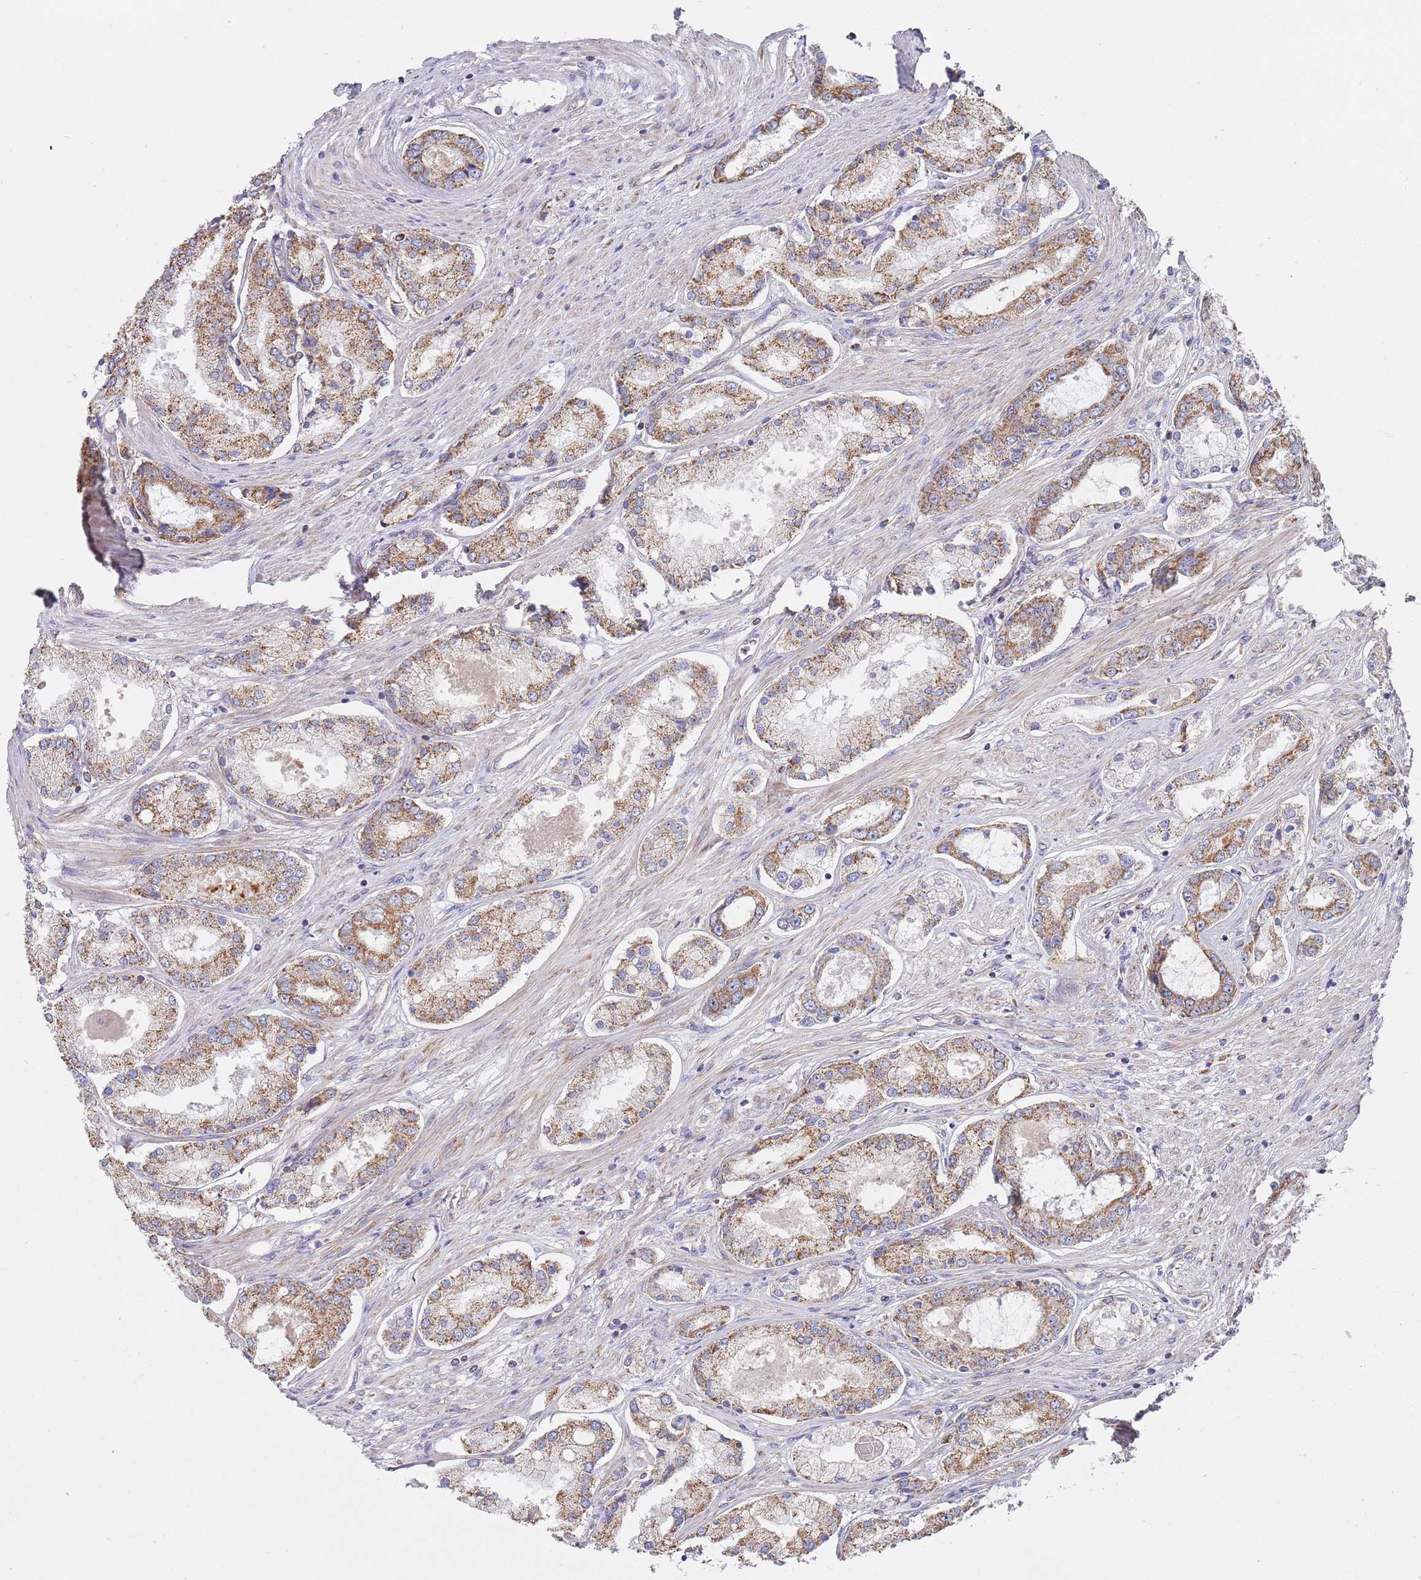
{"staining": {"intensity": "moderate", "quantity": ">75%", "location": "cytoplasmic/membranous"}, "tissue": "prostate cancer", "cell_type": "Tumor cells", "image_type": "cancer", "snomed": [{"axis": "morphology", "description": "Adenocarcinoma, Low grade"}, {"axis": "topography", "description": "Prostate"}], "caption": "Immunohistochemistry of prostate low-grade adenocarcinoma displays medium levels of moderate cytoplasmic/membranous staining in approximately >75% of tumor cells.", "gene": "PWWP3A", "patient": {"sex": "male", "age": 68}}